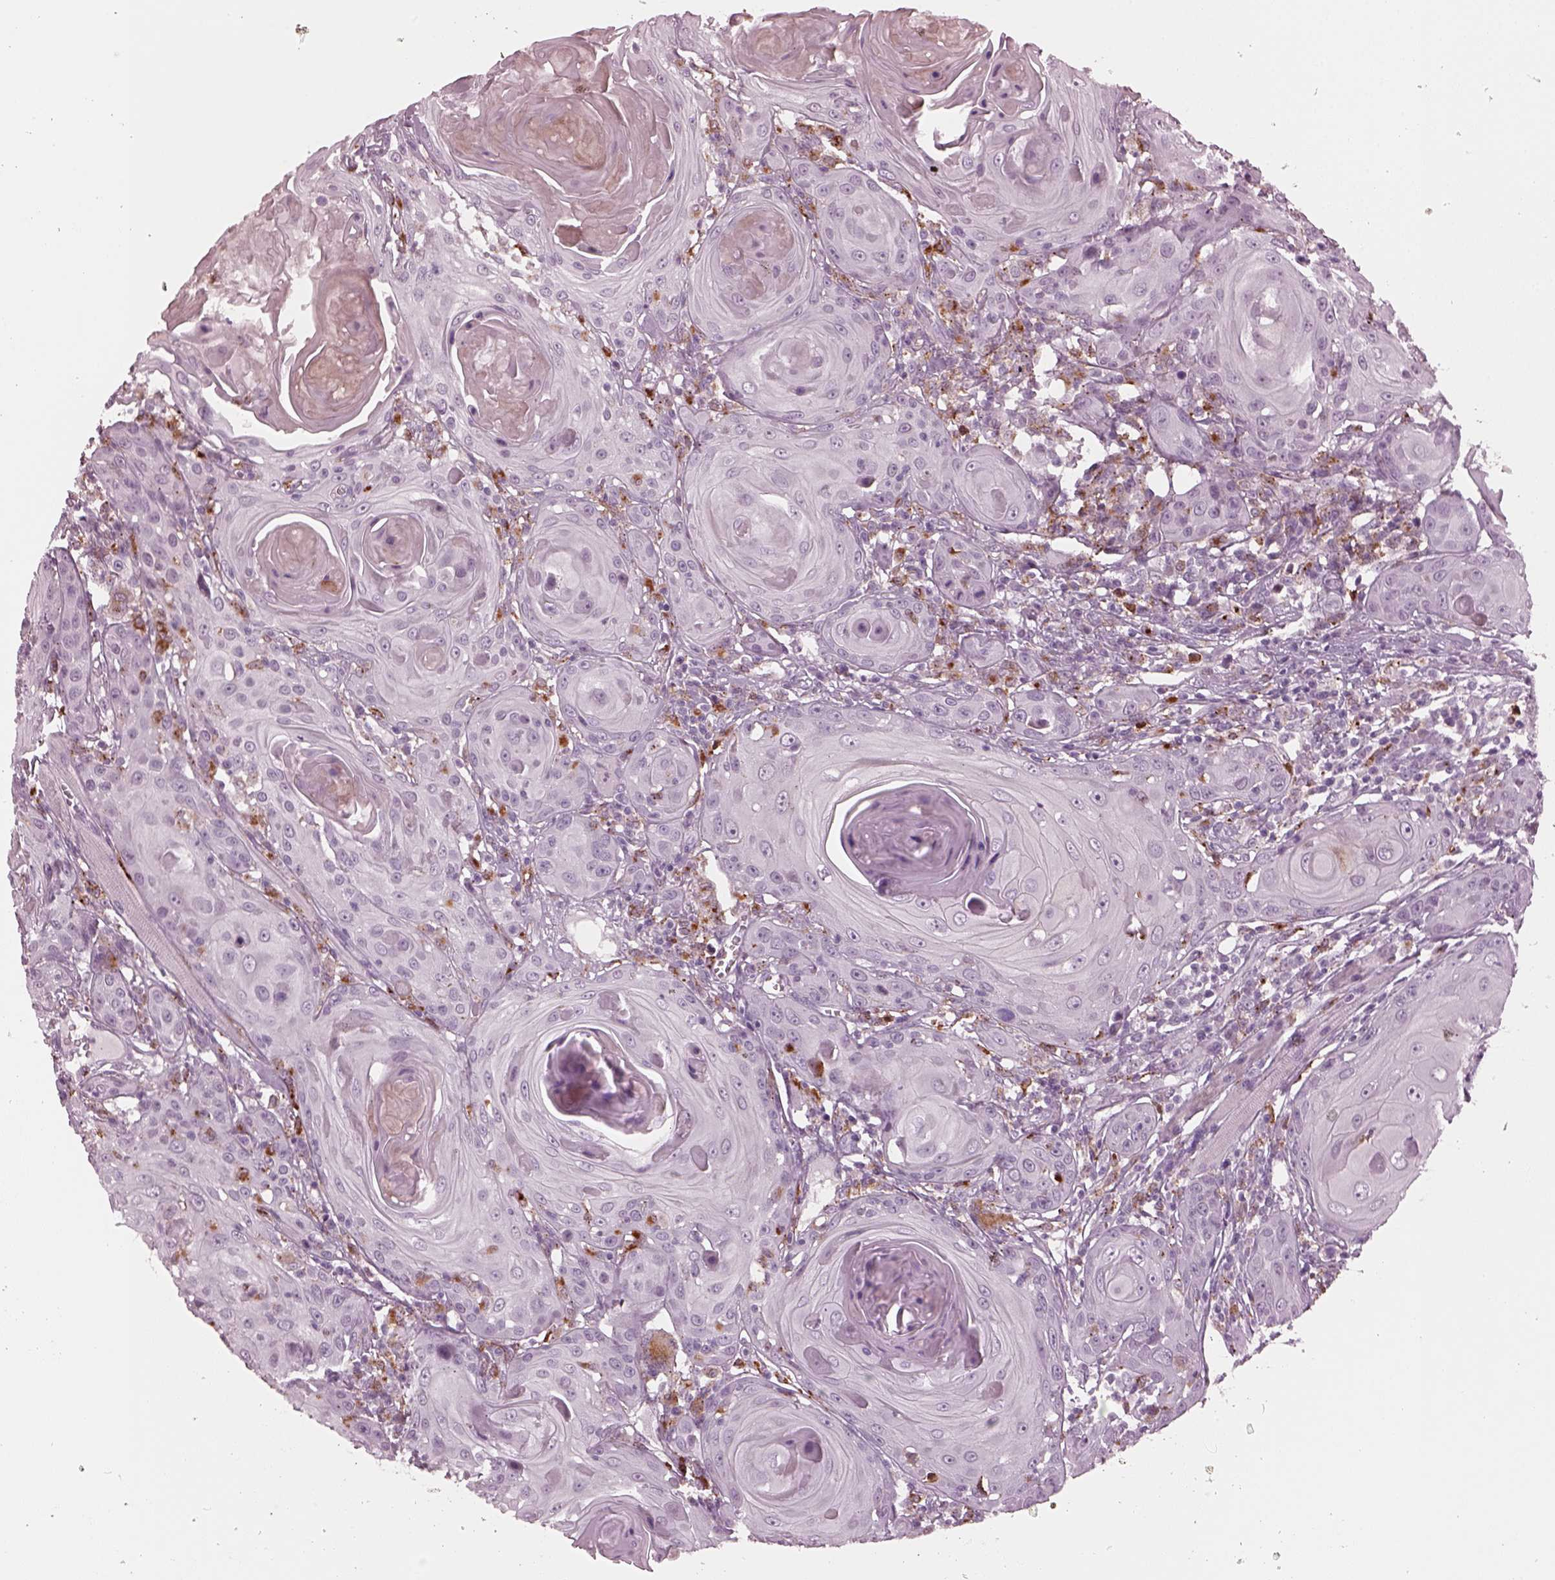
{"staining": {"intensity": "negative", "quantity": "none", "location": "none"}, "tissue": "head and neck cancer", "cell_type": "Tumor cells", "image_type": "cancer", "snomed": [{"axis": "morphology", "description": "Squamous cell carcinoma, NOS"}, {"axis": "topography", "description": "Head-Neck"}], "caption": "The IHC photomicrograph has no significant staining in tumor cells of head and neck cancer (squamous cell carcinoma) tissue. The staining is performed using DAB brown chromogen with nuclei counter-stained in using hematoxylin.", "gene": "SLAMF8", "patient": {"sex": "female", "age": 80}}